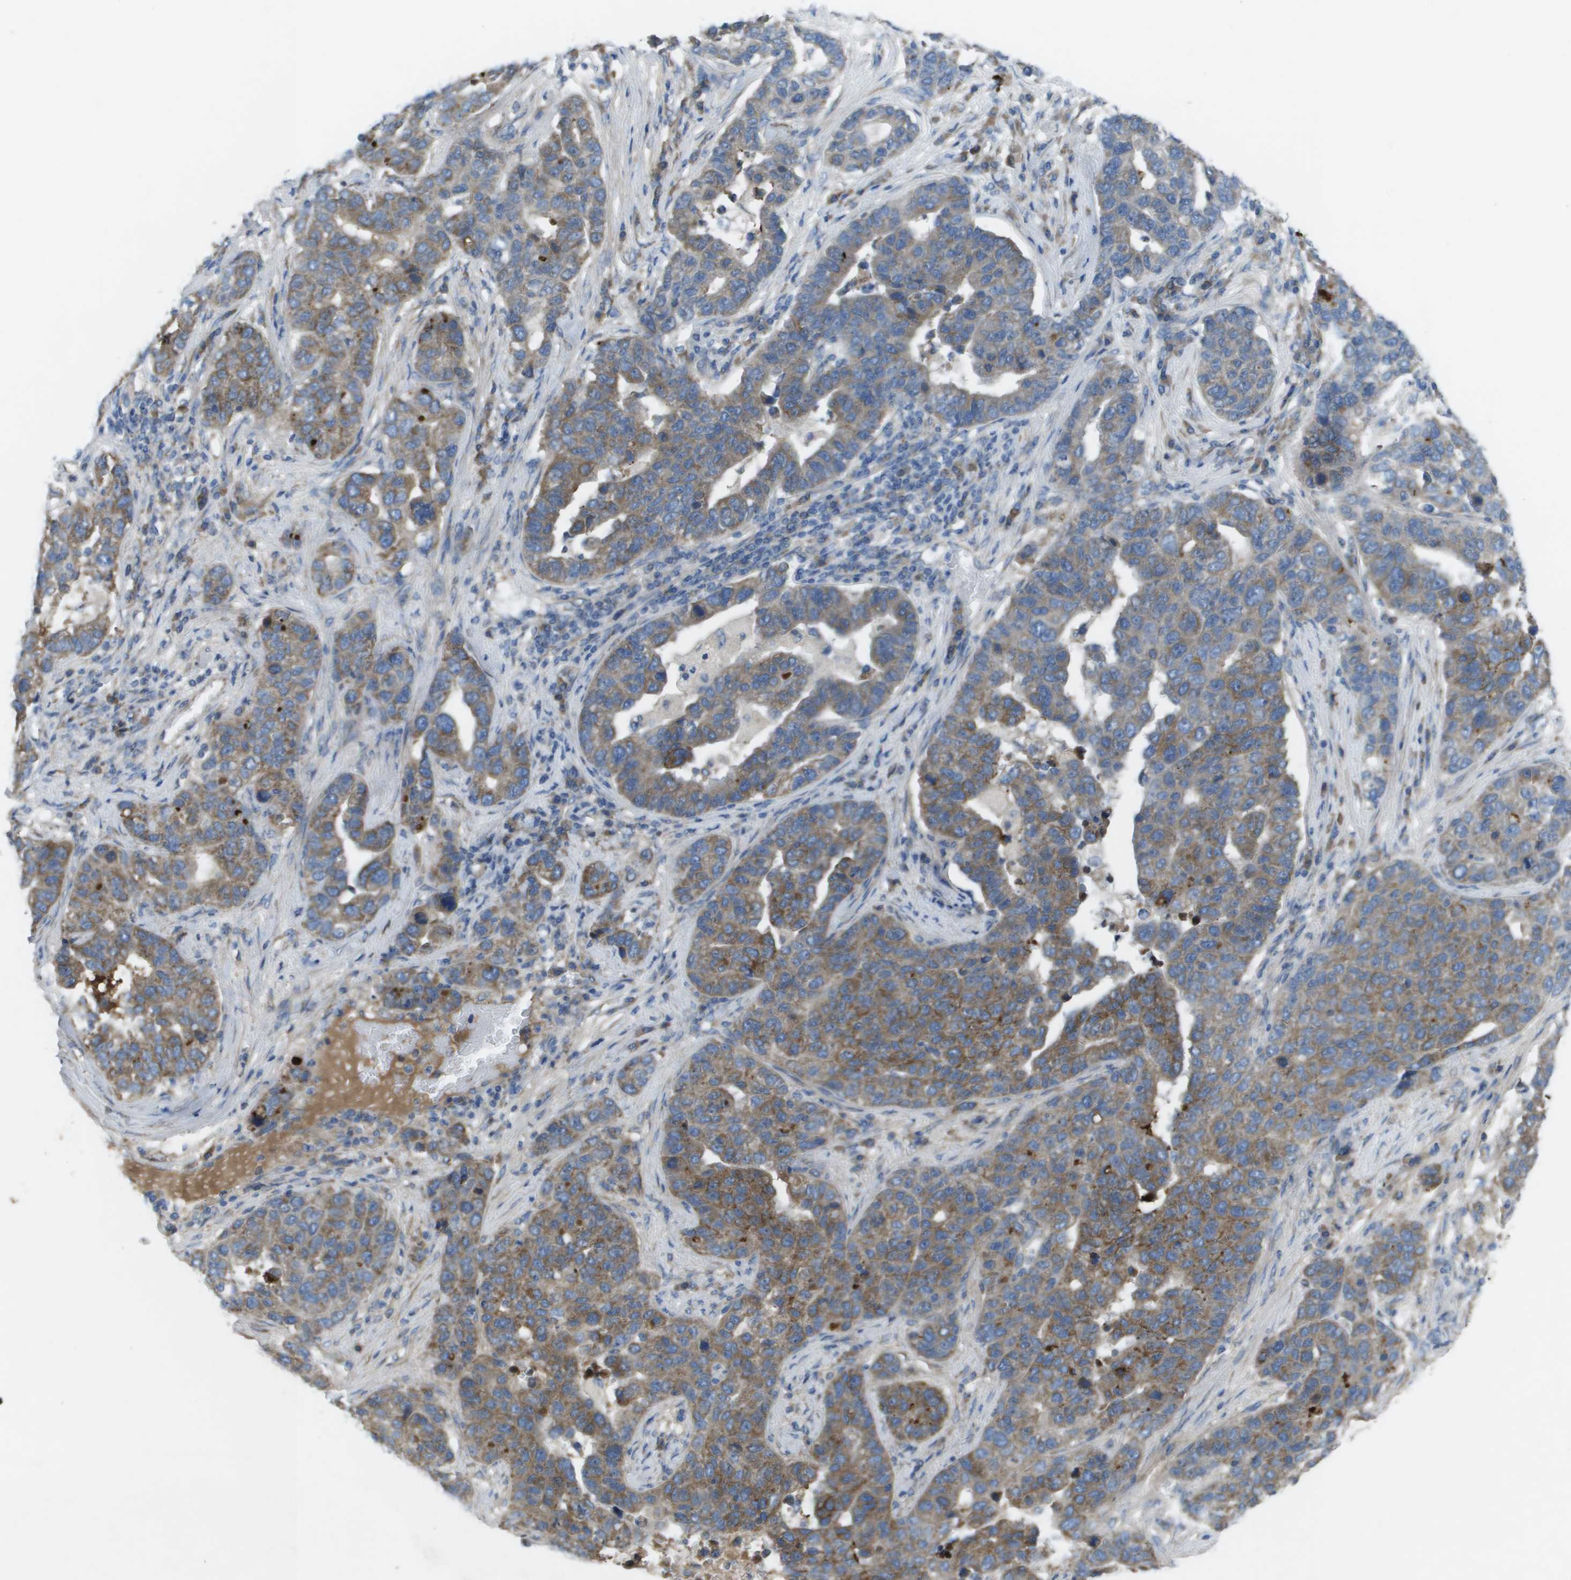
{"staining": {"intensity": "moderate", "quantity": ">75%", "location": "cytoplasmic/membranous"}, "tissue": "pancreatic cancer", "cell_type": "Tumor cells", "image_type": "cancer", "snomed": [{"axis": "morphology", "description": "Adenocarcinoma, NOS"}, {"axis": "topography", "description": "Pancreas"}], "caption": "A photomicrograph of pancreatic adenocarcinoma stained for a protein exhibits moderate cytoplasmic/membranous brown staining in tumor cells. (DAB (3,3'-diaminobenzidine) IHC with brightfield microscopy, high magnification).", "gene": "CLCN2", "patient": {"sex": "female", "age": 61}}